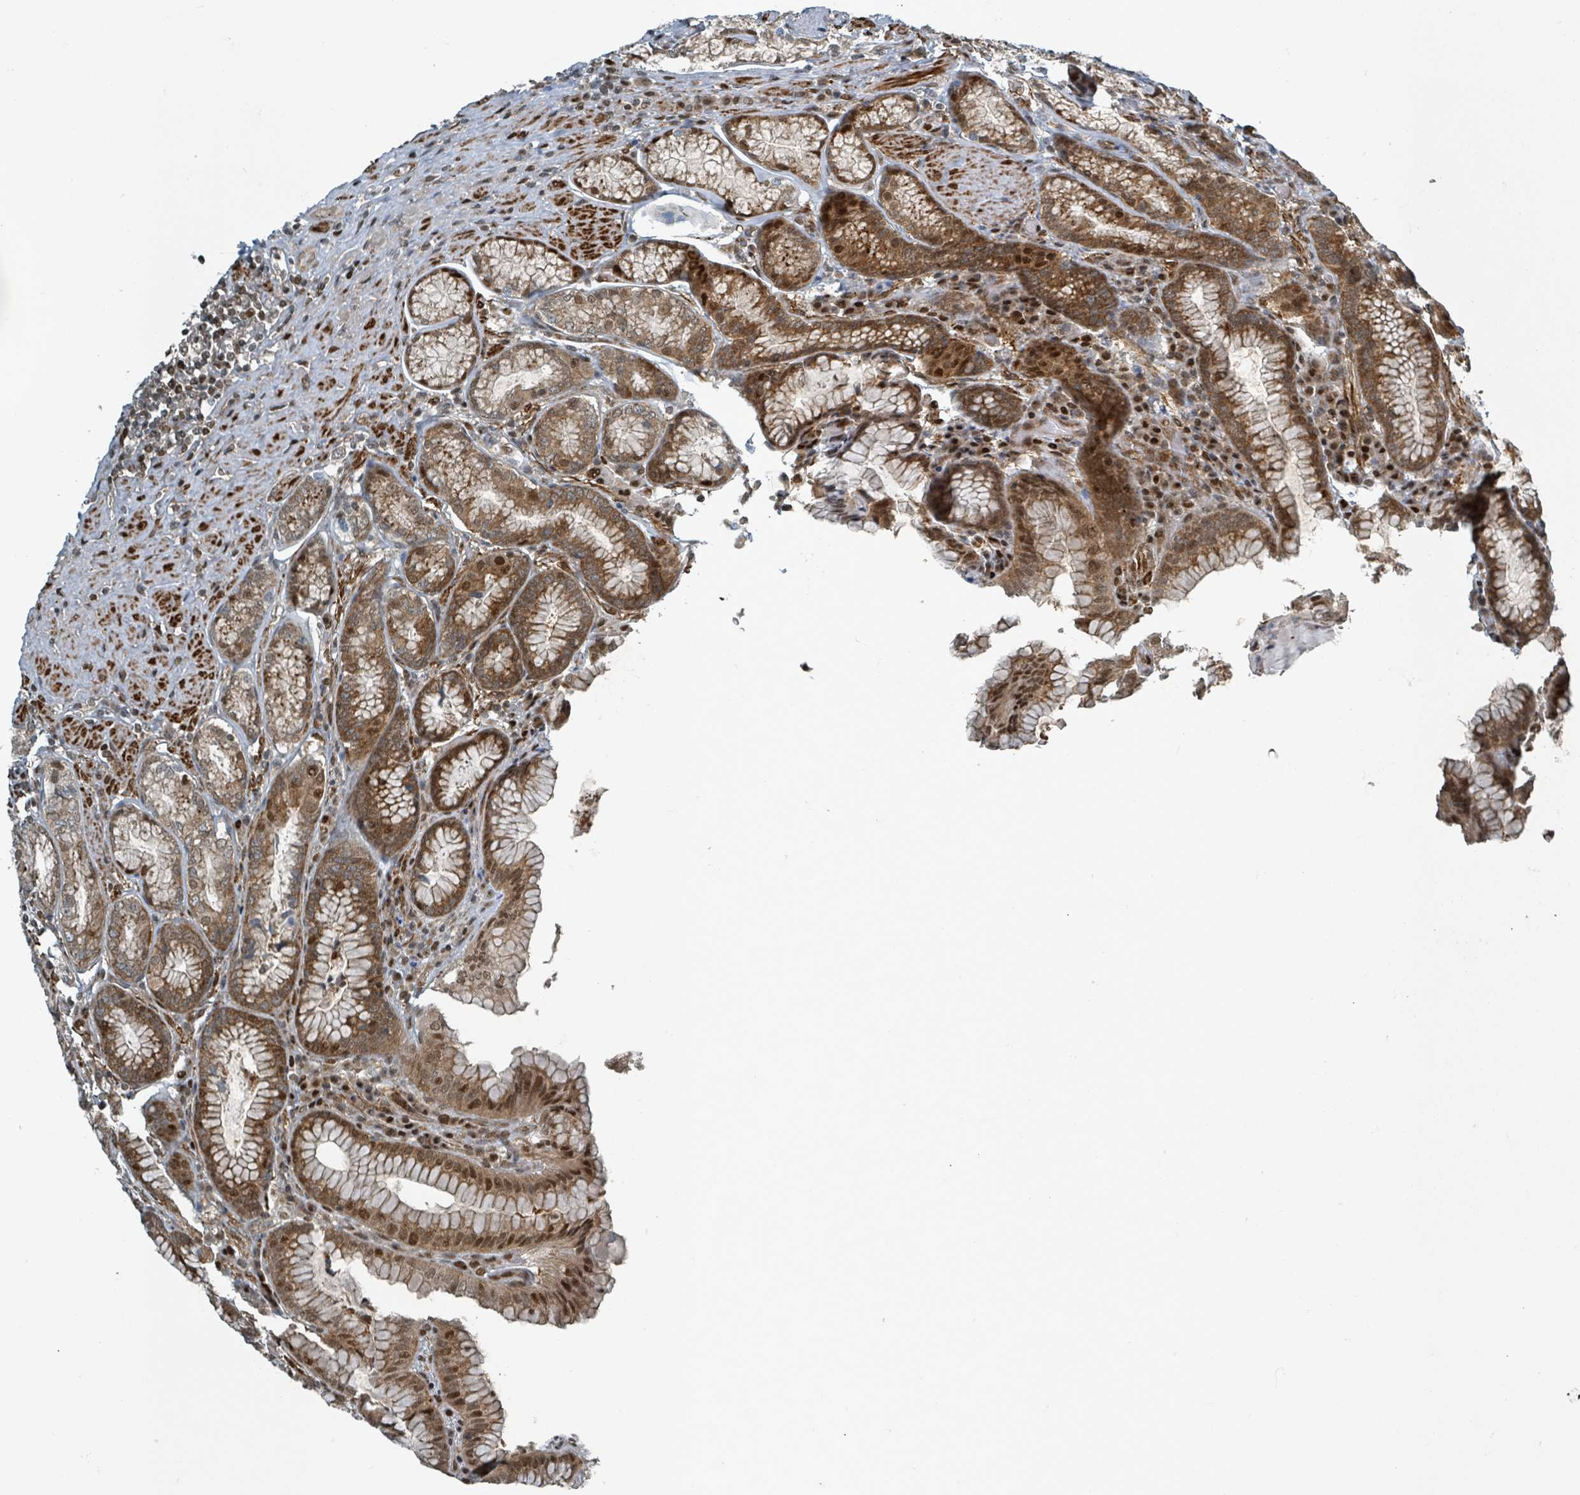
{"staining": {"intensity": "moderate", "quantity": ">75%", "location": "cytoplasmic/membranous,nuclear"}, "tissue": "stomach", "cell_type": "Glandular cells", "image_type": "normal", "snomed": [{"axis": "morphology", "description": "Normal tissue, NOS"}, {"axis": "topography", "description": "Stomach, upper"}, {"axis": "topography", "description": "Stomach, lower"}], "caption": "Brown immunohistochemical staining in unremarkable stomach displays moderate cytoplasmic/membranous,nuclear positivity in about >75% of glandular cells.", "gene": "RHPN2", "patient": {"sex": "female", "age": 76}}